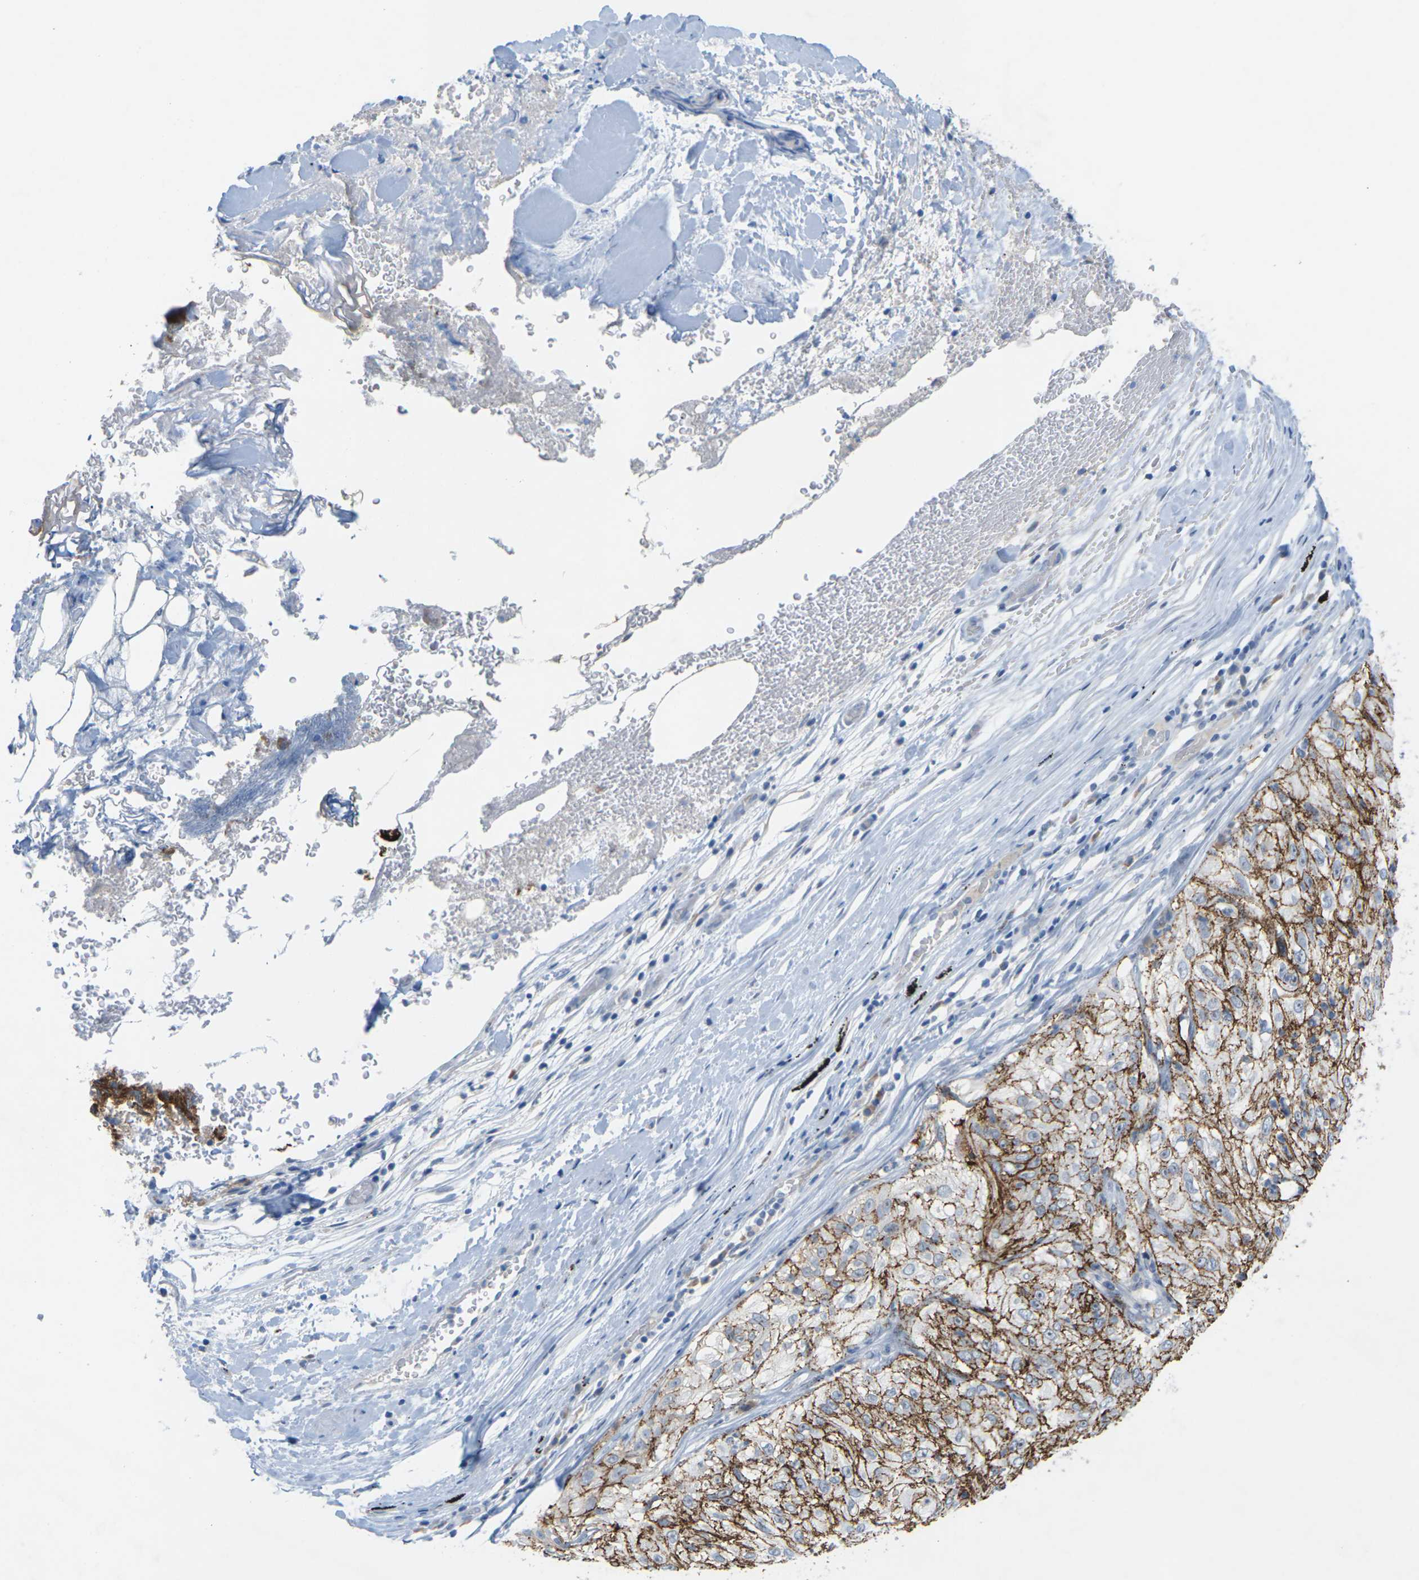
{"staining": {"intensity": "strong", "quantity": ">75%", "location": "cytoplasmic/membranous"}, "tissue": "lung cancer", "cell_type": "Tumor cells", "image_type": "cancer", "snomed": [{"axis": "morphology", "description": "Inflammation, NOS"}, {"axis": "morphology", "description": "Squamous cell carcinoma, NOS"}, {"axis": "topography", "description": "Lymph node"}, {"axis": "topography", "description": "Soft tissue"}, {"axis": "topography", "description": "Lung"}], "caption": "Strong cytoplasmic/membranous expression for a protein is present in approximately >75% of tumor cells of squamous cell carcinoma (lung) using immunohistochemistry (IHC).", "gene": "CLDN3", "patient": {"sex": "male", "age": 66}}